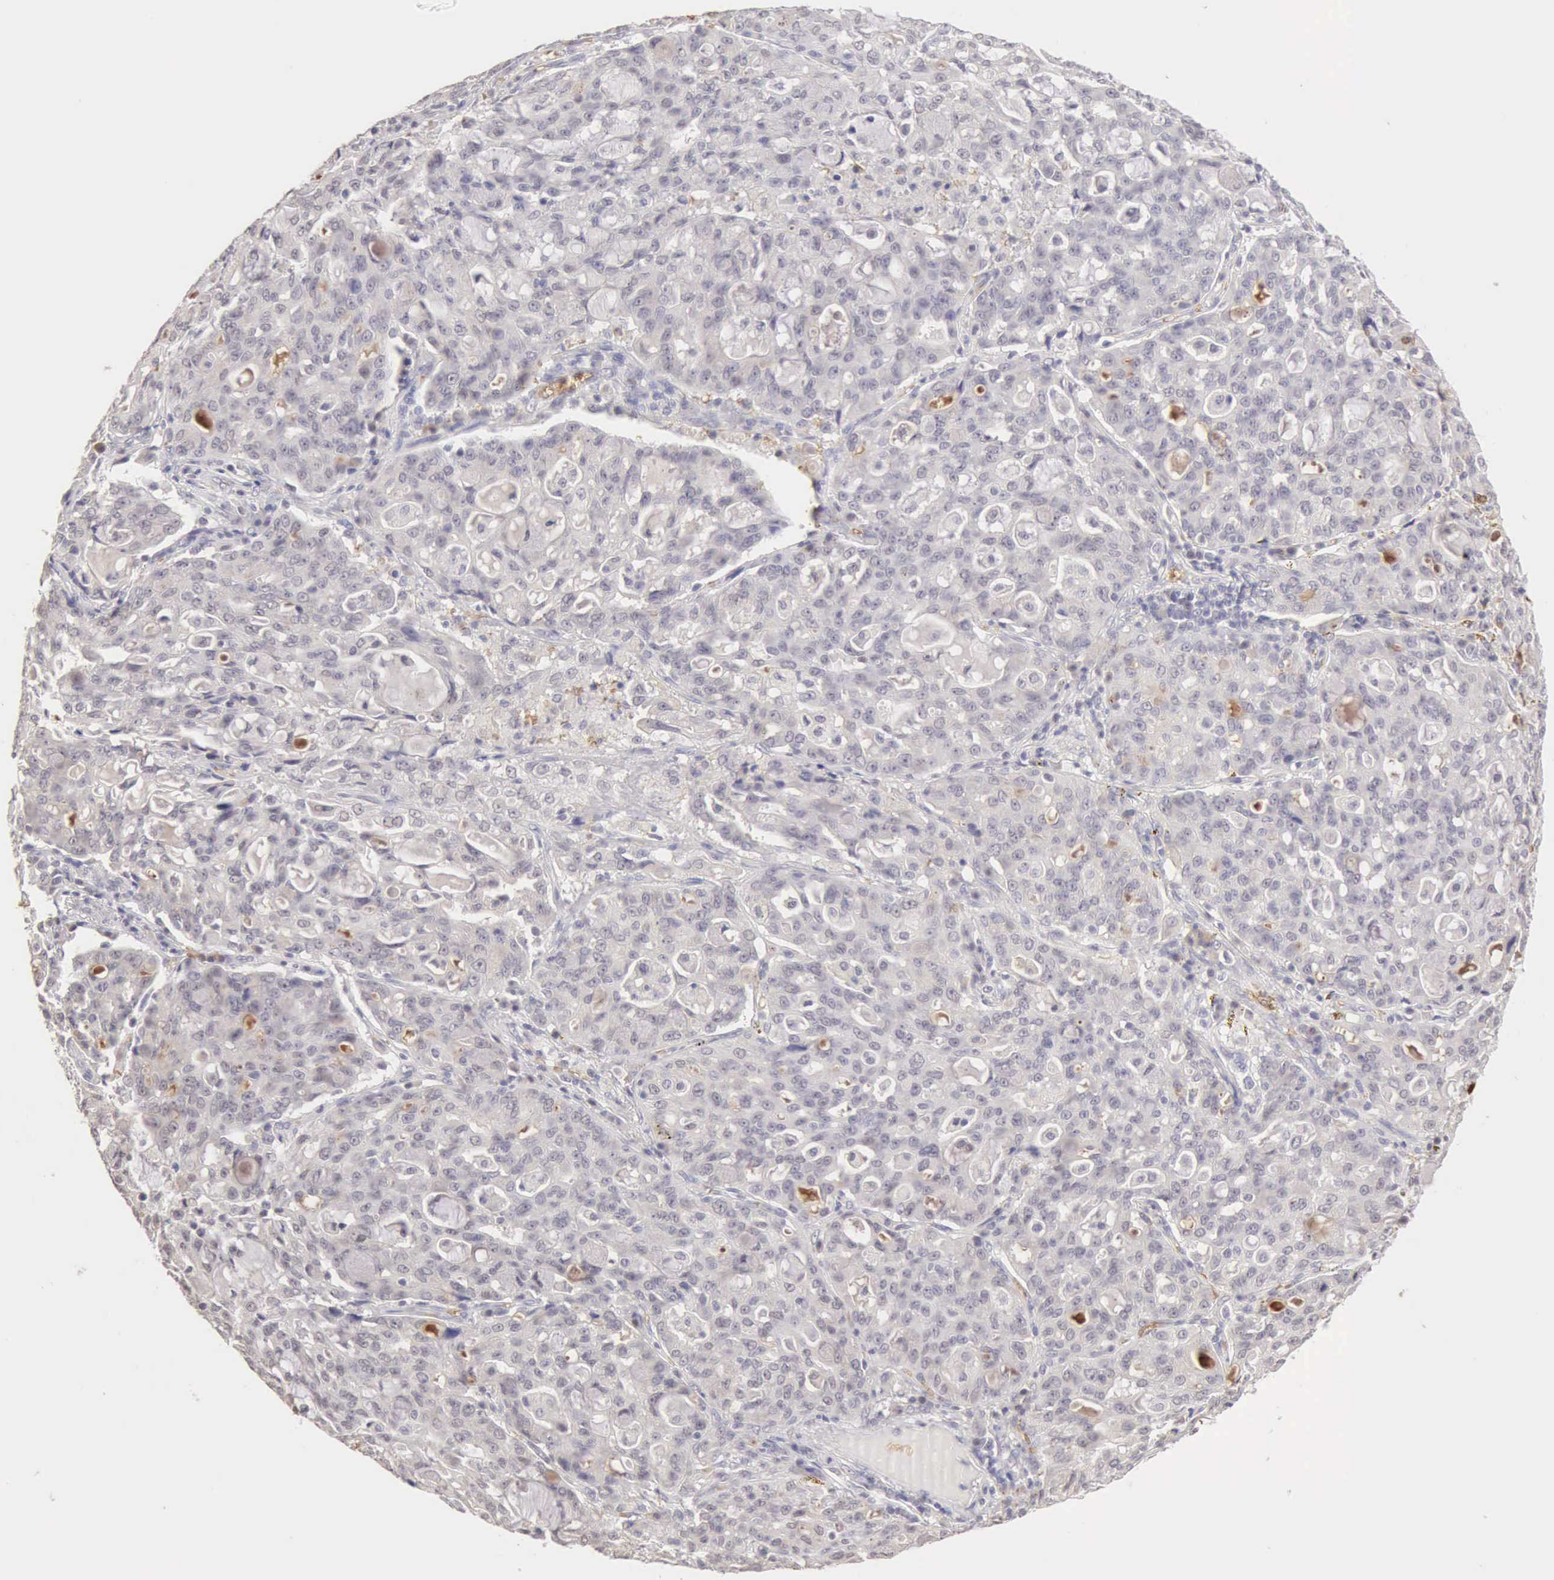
{"staining": {"intensity": "negative", "quantity": "none", "location": "none"}, "tissue": "lung cancer", "cell_type": "Tumor cells", "image_type": "cancer", "snomed": [{"axis": "morphology", "description": "Adenocarcinoma, NOS"}, {"axis": "topography", "description": "Lung"}], "caption": "Protein analysis of lung cancer (adenocarcinoma) demonstrates no significant positivity in tumor cells. (DAB IHC, high magnification).", "gene": "CFI", "patient": {"sex": "female", "age": 44}}